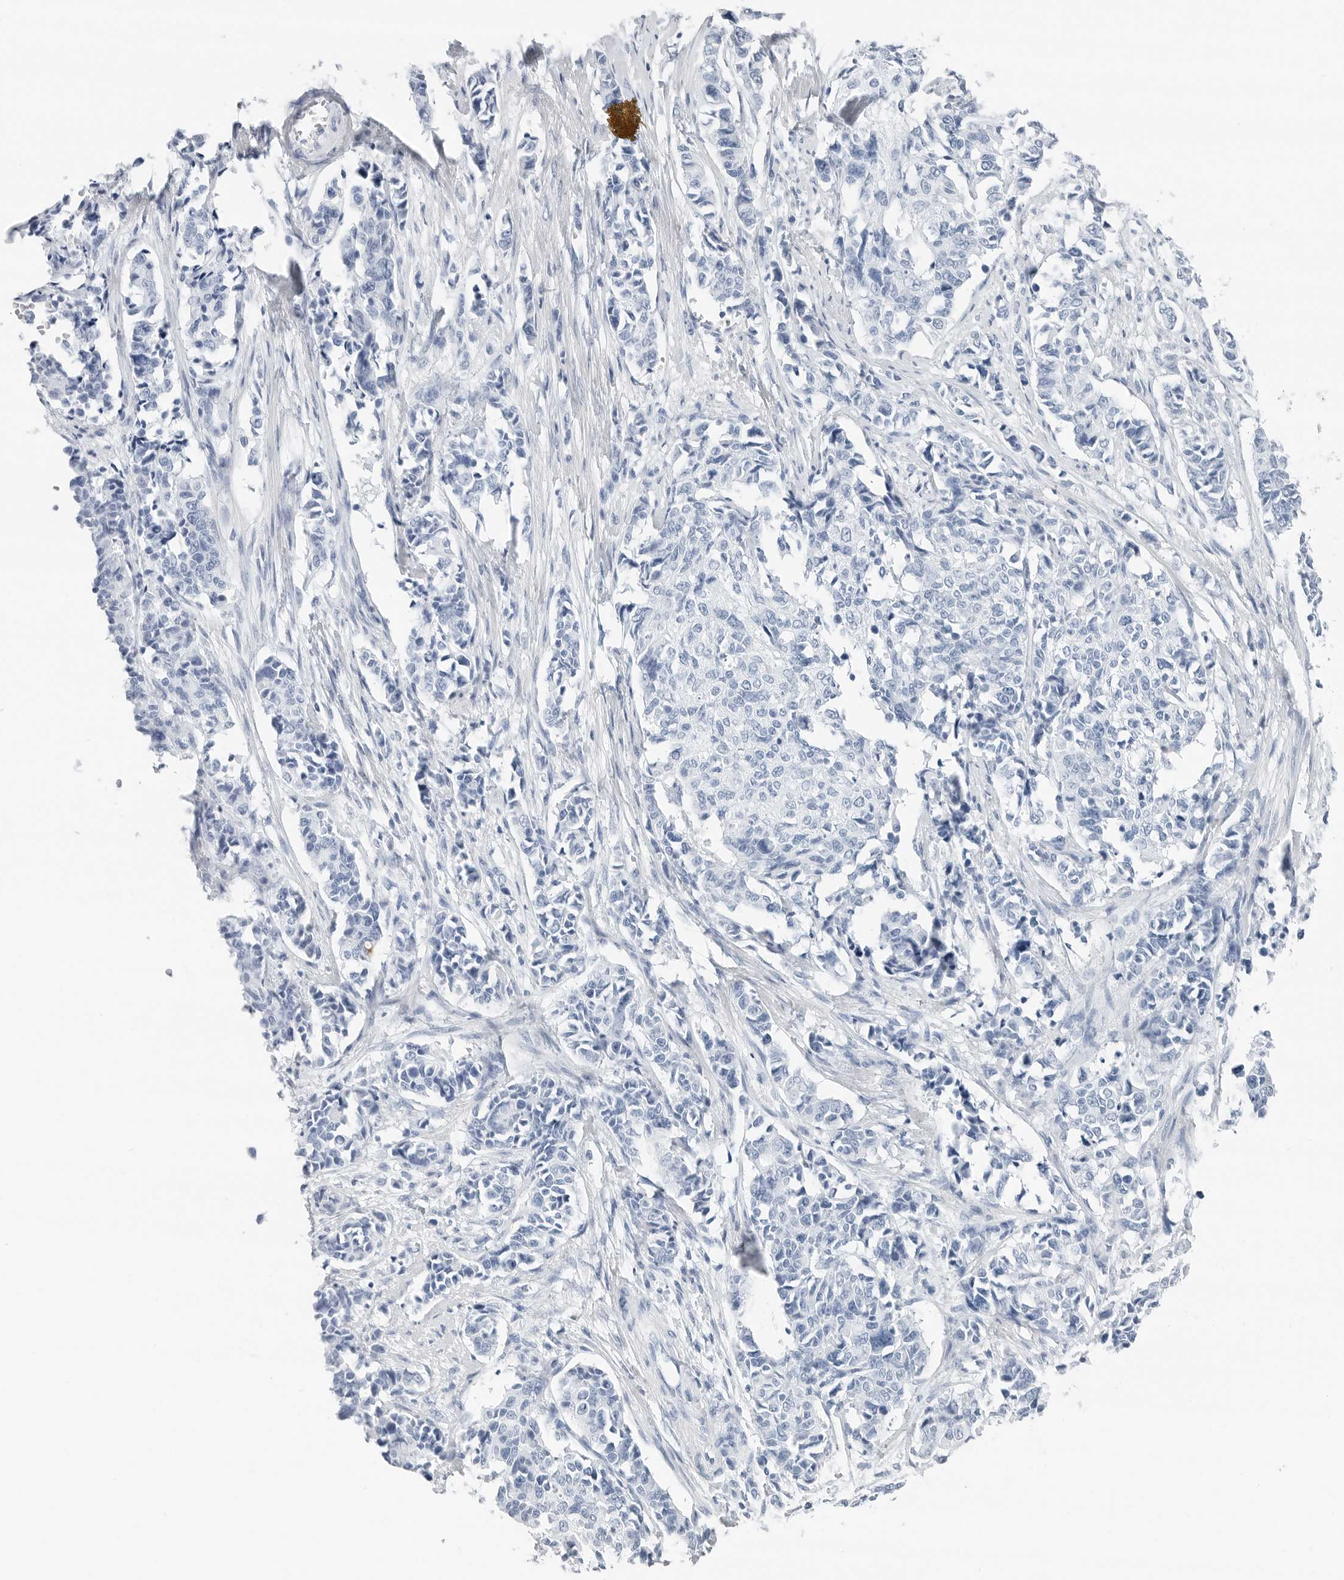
{"staining": {"intensity": "negative", "quantity": "none", "location": "none"}, "tissue": "cervical cancer", "cell_type": "Tumor cells", "image_type": "cancer", "snomed": [{"axis": "morphology", "description": "Normal tissue, NOS"}, {"axis": "morphology", "description": "Squamous cell carcinoma, NOS"}, {"axis": "topography", "description": "Cervix"}], "caption": "IHC micrograph of human cervical cancer stained for a protein (brown), which exhibits no staining in tumor cells.", "gene": "SLPI", "patient": {"sex": "female", "age": 35}}